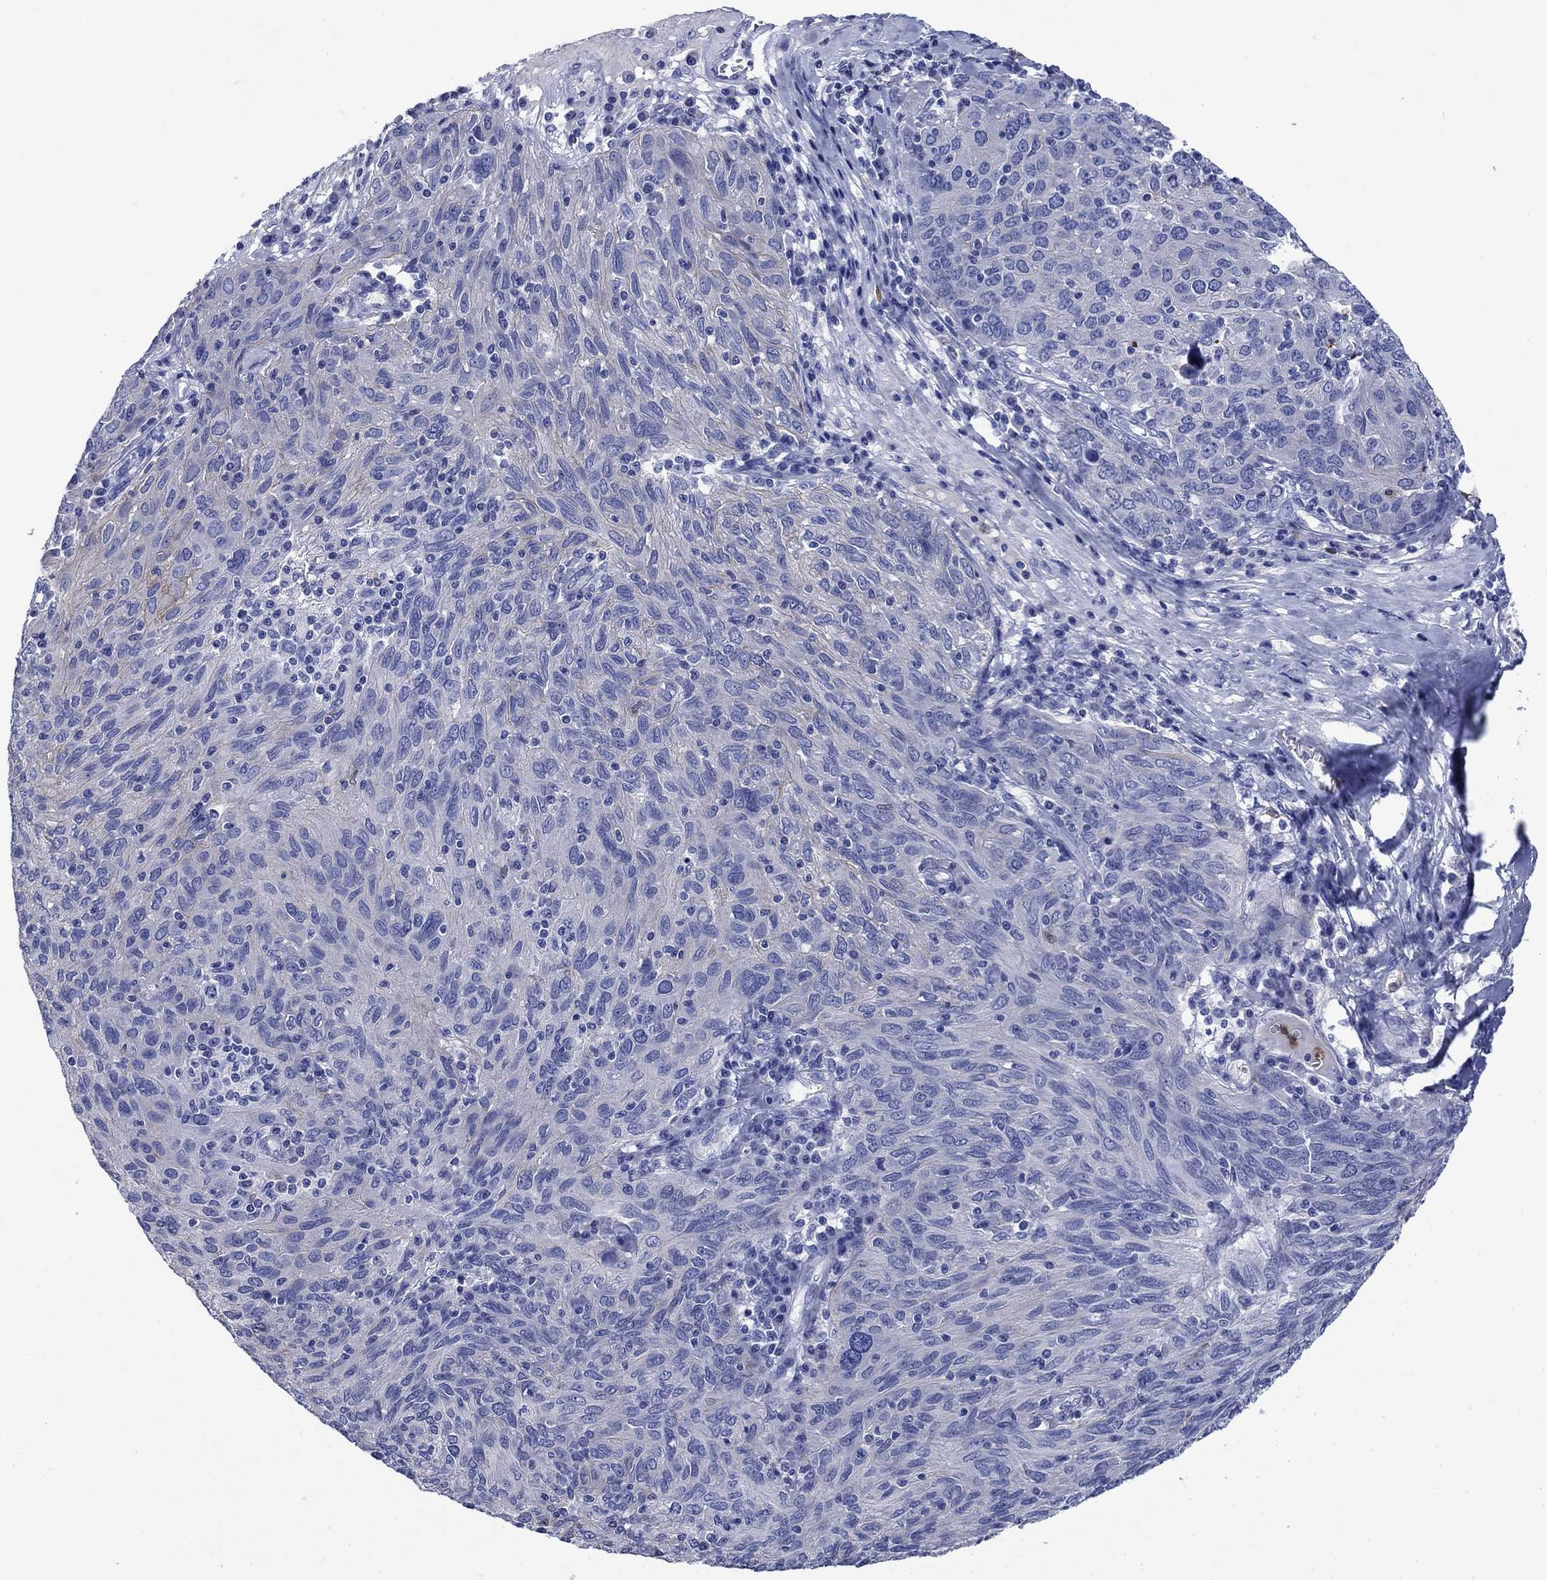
{"staining": {"intensity": "weak", "quantity": "<25%", "location": "cytoplasmic/membranous"}, "tissue": "ovarian cancer", "cell_type": "Tumor cells", "image_type": "cancer", "snomed": [{"axis": "morphology", "description": "Carcinoma, endometroid"}, {"axis": "topography", "description": "Ovary"}], "caption": "Immunohistochemical staining of human endometroid carcinoma (ovarian) exhibits no significant expression in tumor cells.", "gene": "TFR2", "patient": {"sex": "female", "age": 50}}